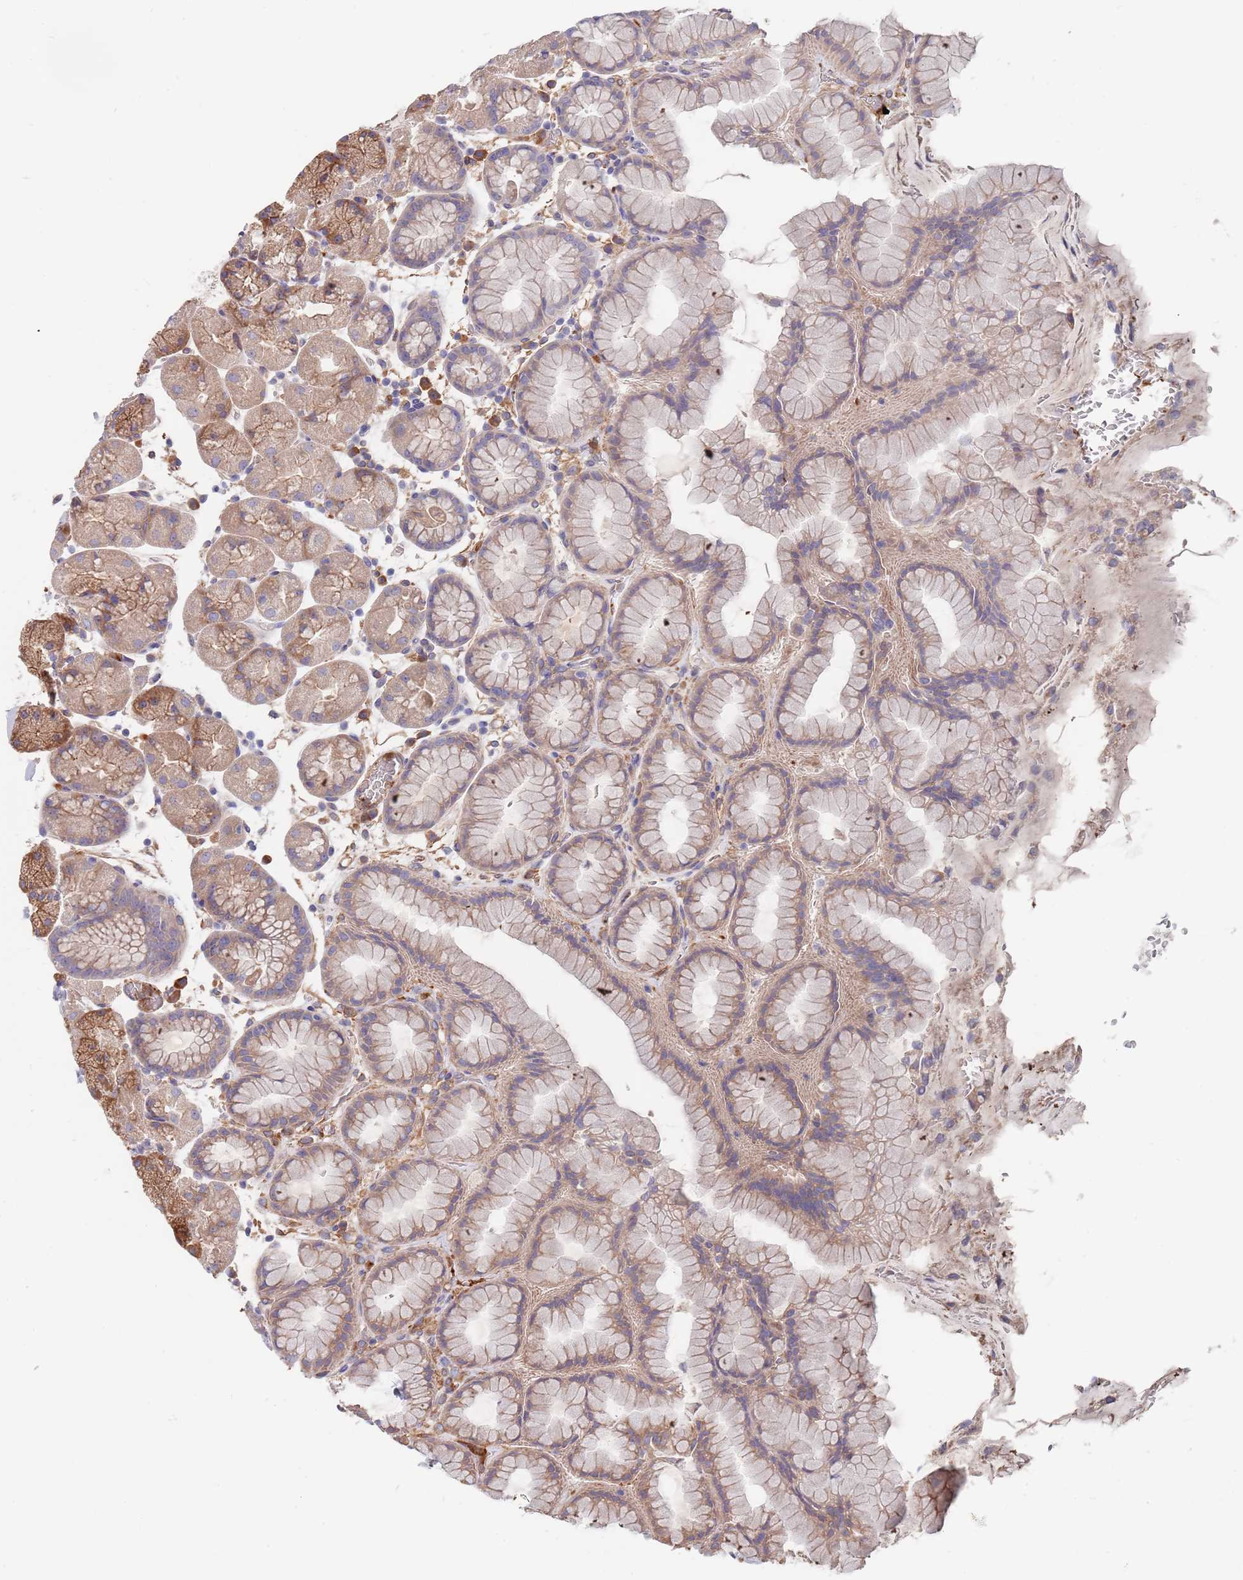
{"staining": {"intensity": "moderate", "quantity": "25%-75%", "location": "cytoplasmic/membranous"}, "tissue": "stomach", "cell_type": "Glandular cells", "image_type": "normal", "snomed": [{"axis": "morphology", "description": "Normal tissue, NOS"}, {"axis": "topography", "description": "Stomach, upper"}, {"axis": "topography", "description": "Stomach, lower"}], "caption": "DAB (3,3'-diaminobenzidine) immunohistochemical staining of unremarkable human stomach demonstrates moderate cytoplasmic/membranous protein positivity in about 25%-75% of glandular cells. Using DAB (brown) and hematoxylin (blue) stains, captured at high magnification using brightfield microscopy.", "gene": "DCUN1D3", "patient": {"sex": "male", "age": 67}}